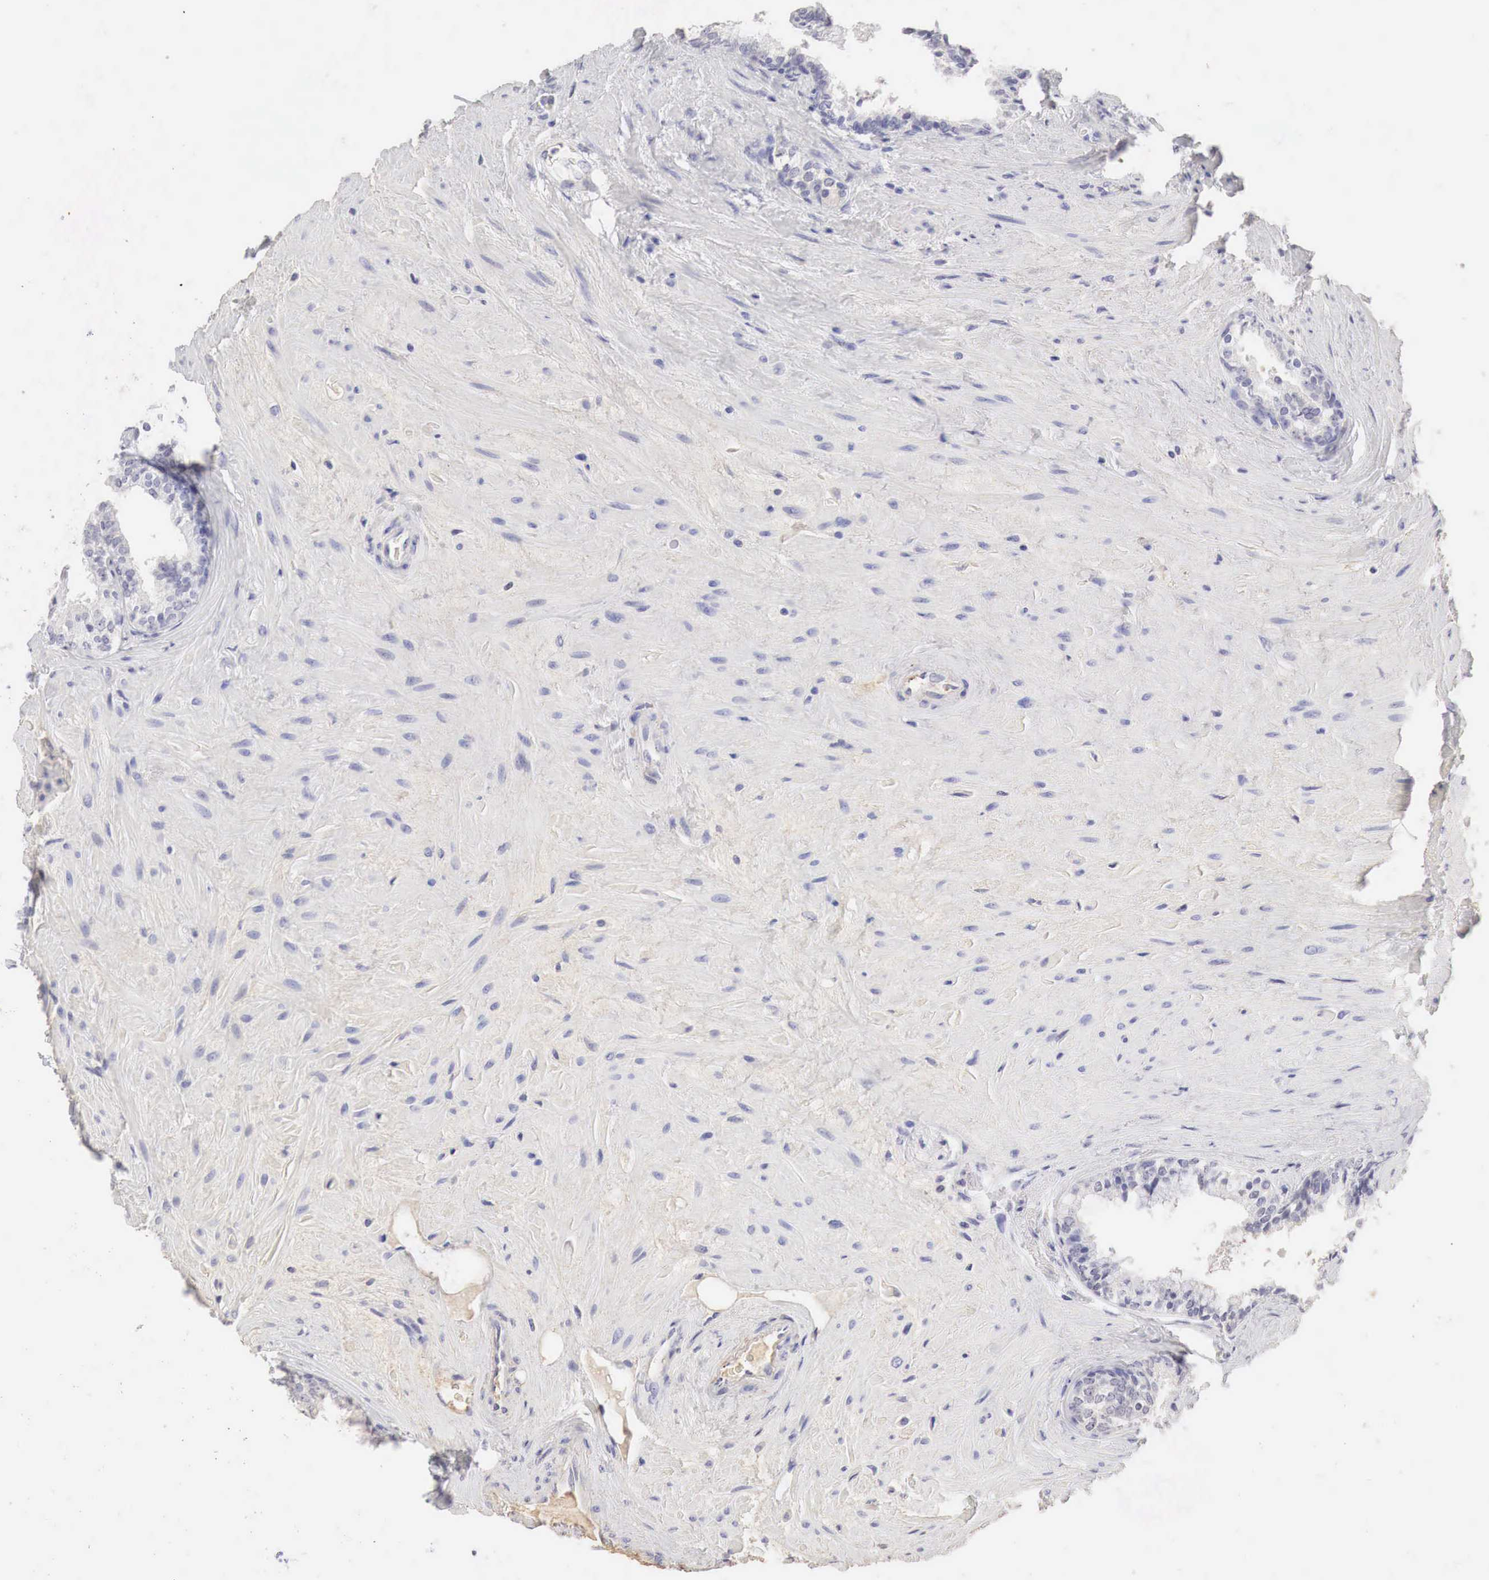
{"staining": {"intensity": "negative", "quantity": "none", "location": "none"}, "tissue": "prostate", "cell_type": "Glandular cells", "image_type": "normal", "snomed": [{"axis": "morphology", "description": "Normal tissue, NOS"}, {"axis": "topography", "description": "Prostate"}], "caption": "Prostate stained for a protein using immunohistochemistry (IHC) exhibits no positivity glandular cells.", "gene": "OTC", "patient": {"sex": "male", "age": 65}}